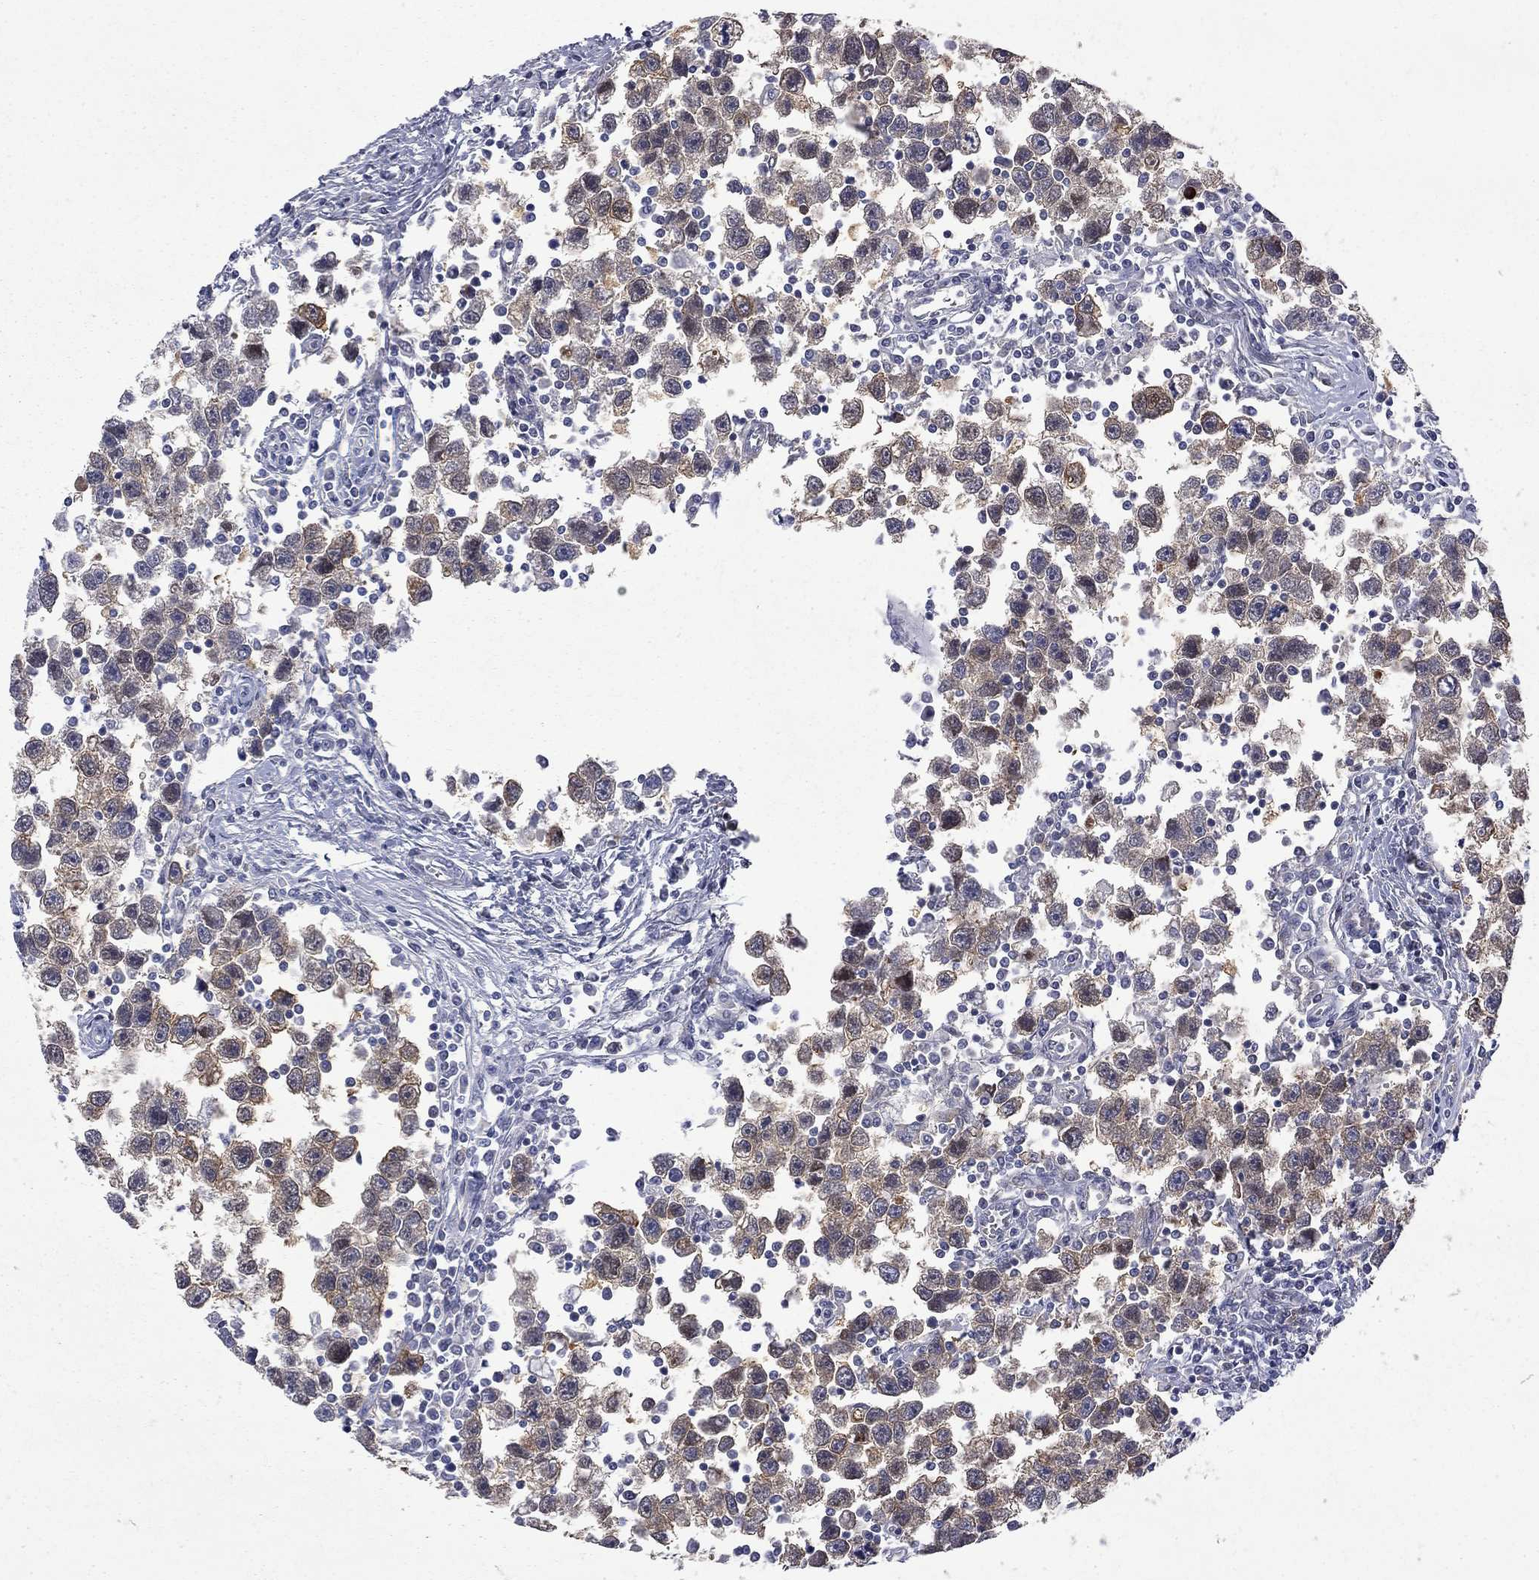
{"staining": {"intensity": "weak", "quantity": "25%-75%", "location": "cytoplasmic/membranous"}, "tissue": "testis cancer", "cell_type": "Tumor cells", "image_type": "cancer", "snomed": [{"axis": "morphology", "description": "Seminoma, NOS"}, {"axis": "topography", "description": "Testis"}], "caption": "Immunohistochemical staining of human testis cancer (seminoma) exhibits weak cytoplasmic/membranous protein positivity in approximately 25%-75% of tumor cells.", "gene": "GALNT8", "patient": {"sex": "male", "age": 30}}